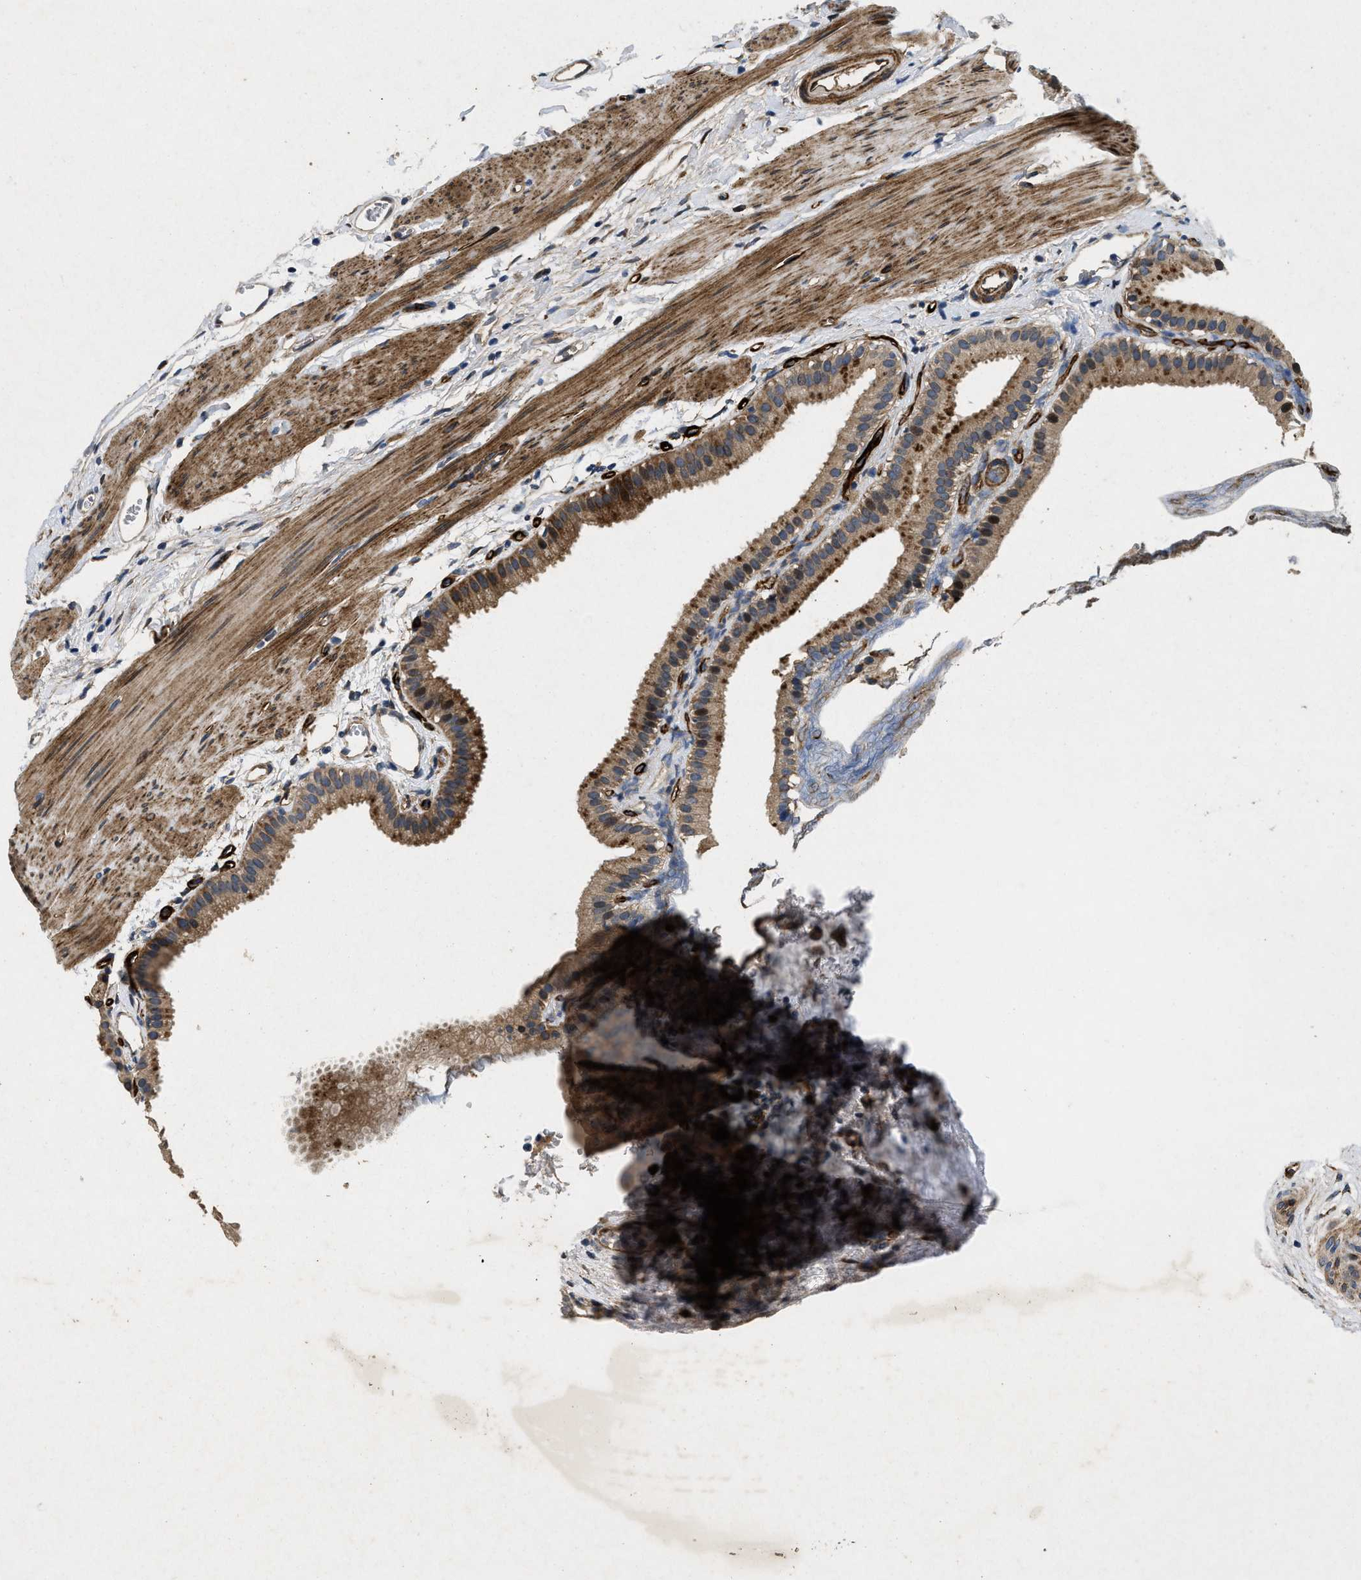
{"staining": {"intensity": "moderate", "quantity": ">75%", "location": "cytoplasmic/membranous,nuclear"}, "tissue": "gallbladder", "cell_type": "Glandular cells", "image_type": "normal", "snomed": [{"axis": "morphology", "description": "Normal tissue, NOS"}, {"axis": "topography", "description": "Gallbladder"}], "caption": "Moderate cytoplasmic/membranous,nuclear protein expression is identified in approximately >75% of glandular cells in gallbladder. (DAB = brown stain, brightfield microscopy at high magnification).", "gene": "HSPA12B", "patient": {"sex": "female", "age": 64}}